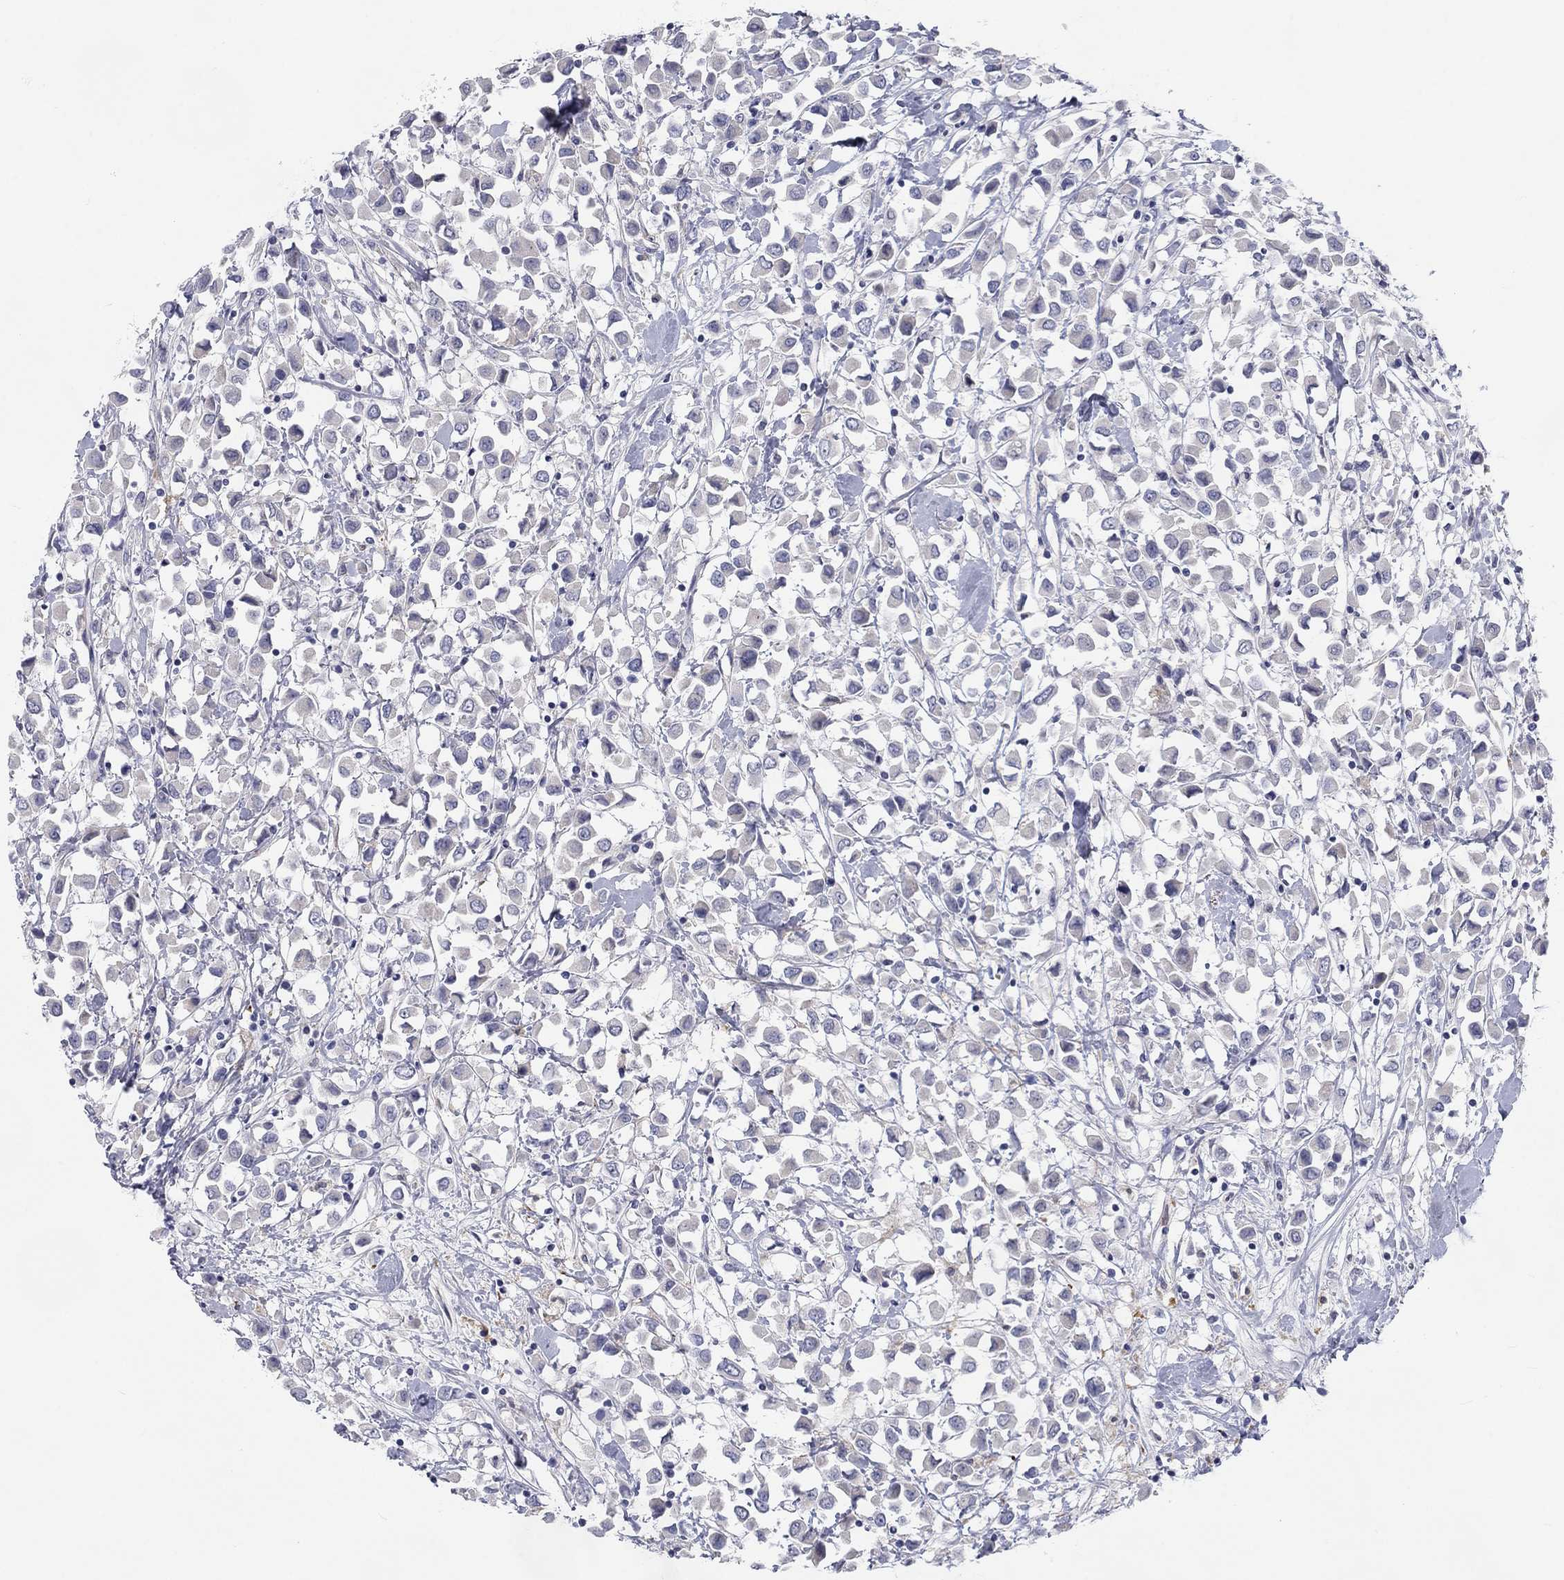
{"staining": {"intensity": "negative", "quantity": "none", "location": "none"}, "tissue": "breast cancer", "cell_type": "Tumor cells", "image_type": "cancer", "snomed": [{"axis": "morphology", "description": "Duct carcinoma"}, {"axis": "topography", "description": "Breast"}], "caption": "Intraductal carcinoma (breast) was stained to show a protein in brown. There is no significant staining in tumor cells.", "gene": "CALB1", "patient": {"sex": "female", "age": 61}}